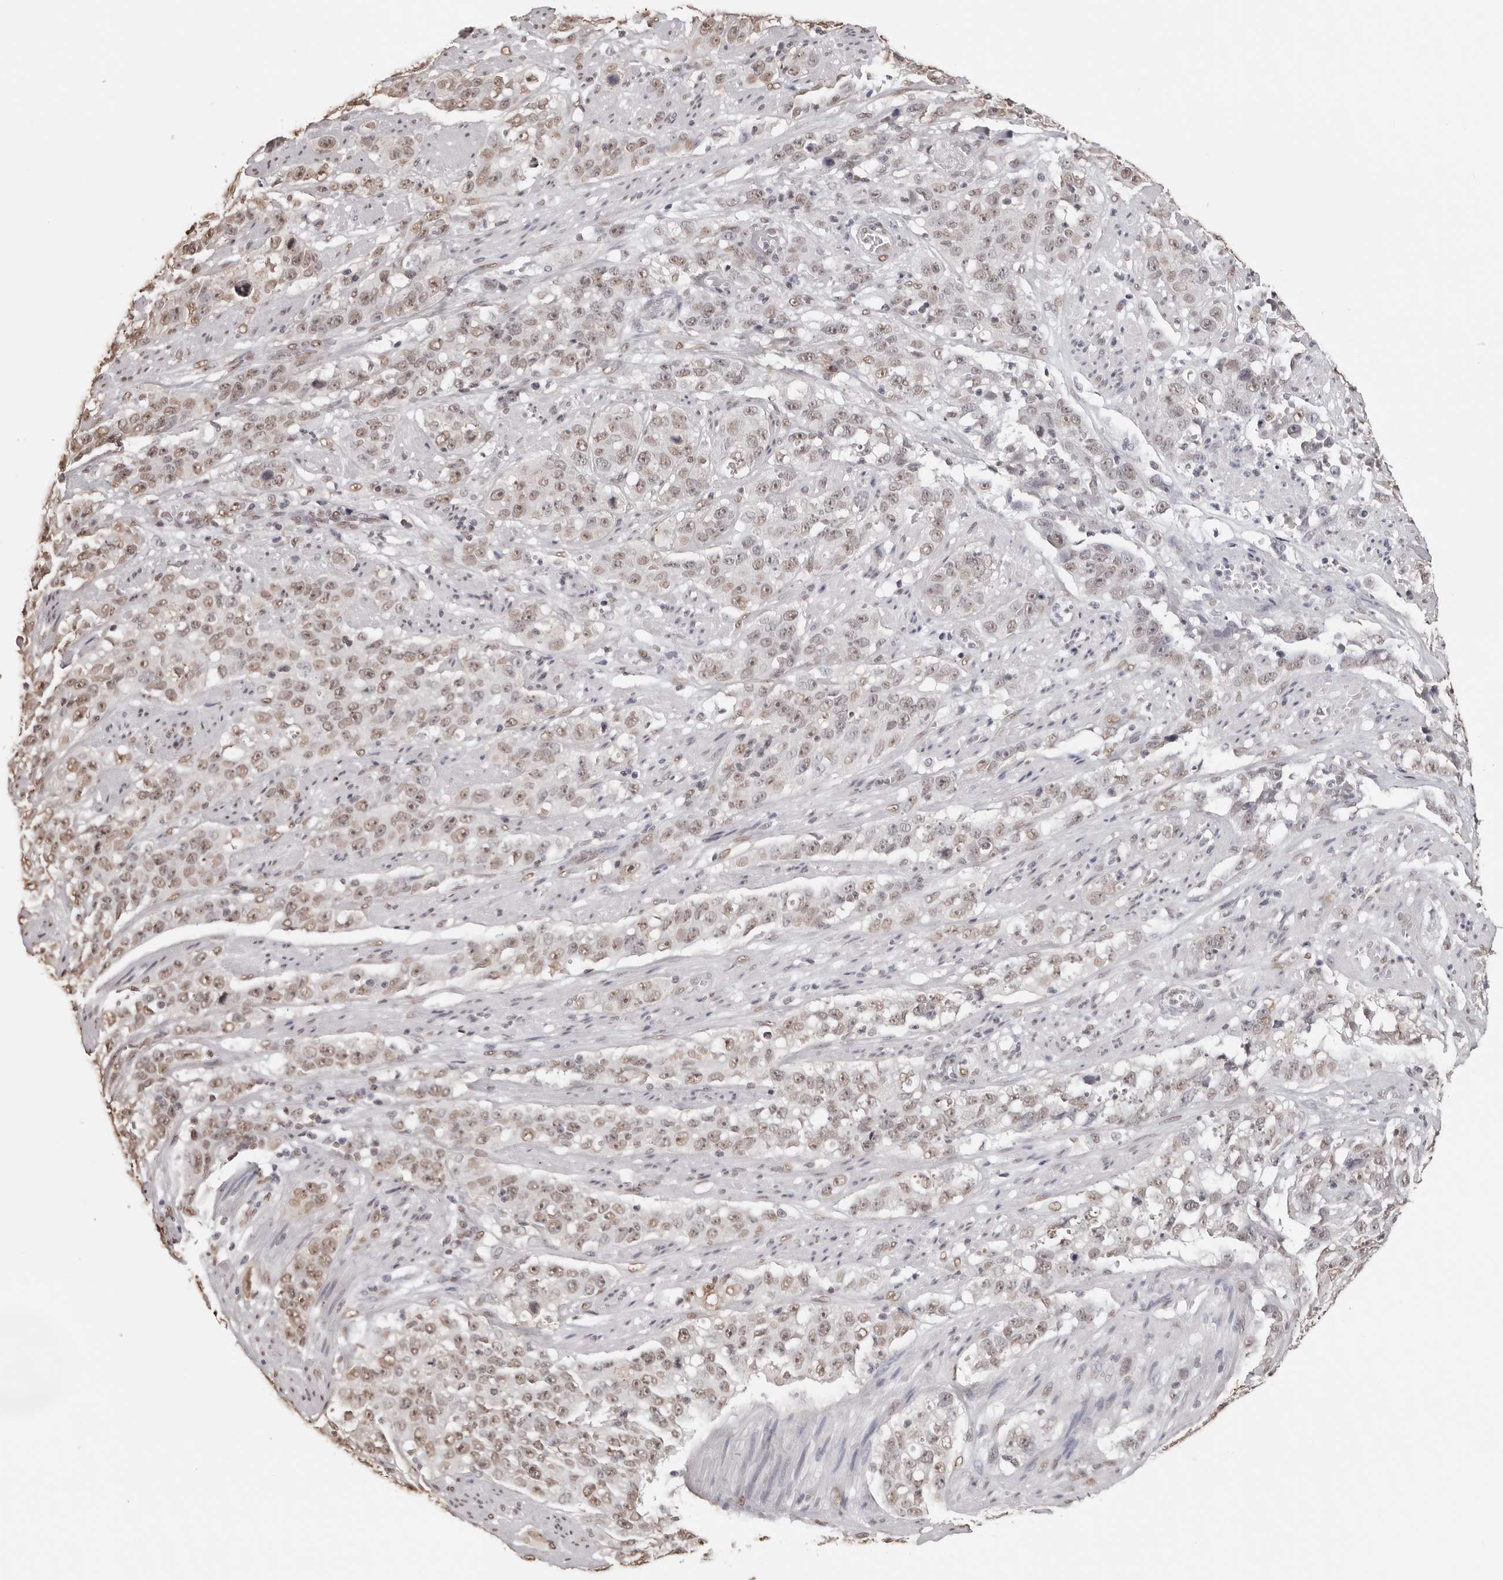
{"staining": {"intensity": "weak", "quantity": ">75%", "location": "nuclear"}, "tissue": "stomach cancer", "cell_type": "Tumor cells", "image_type": "cancer", "snomed": [{"axis": "morphology", "description": "Adenocarcinoma, NOS"}, {"axis": "topography", "description": "Stomach"}], "caption": "Adenocarcinoma (stomach) stained with IHC shows weak nuclear staining in approximately >75% of tumor cells.", "gene": "OLIG3", "patient": {"sex": "male", "age": 48}}